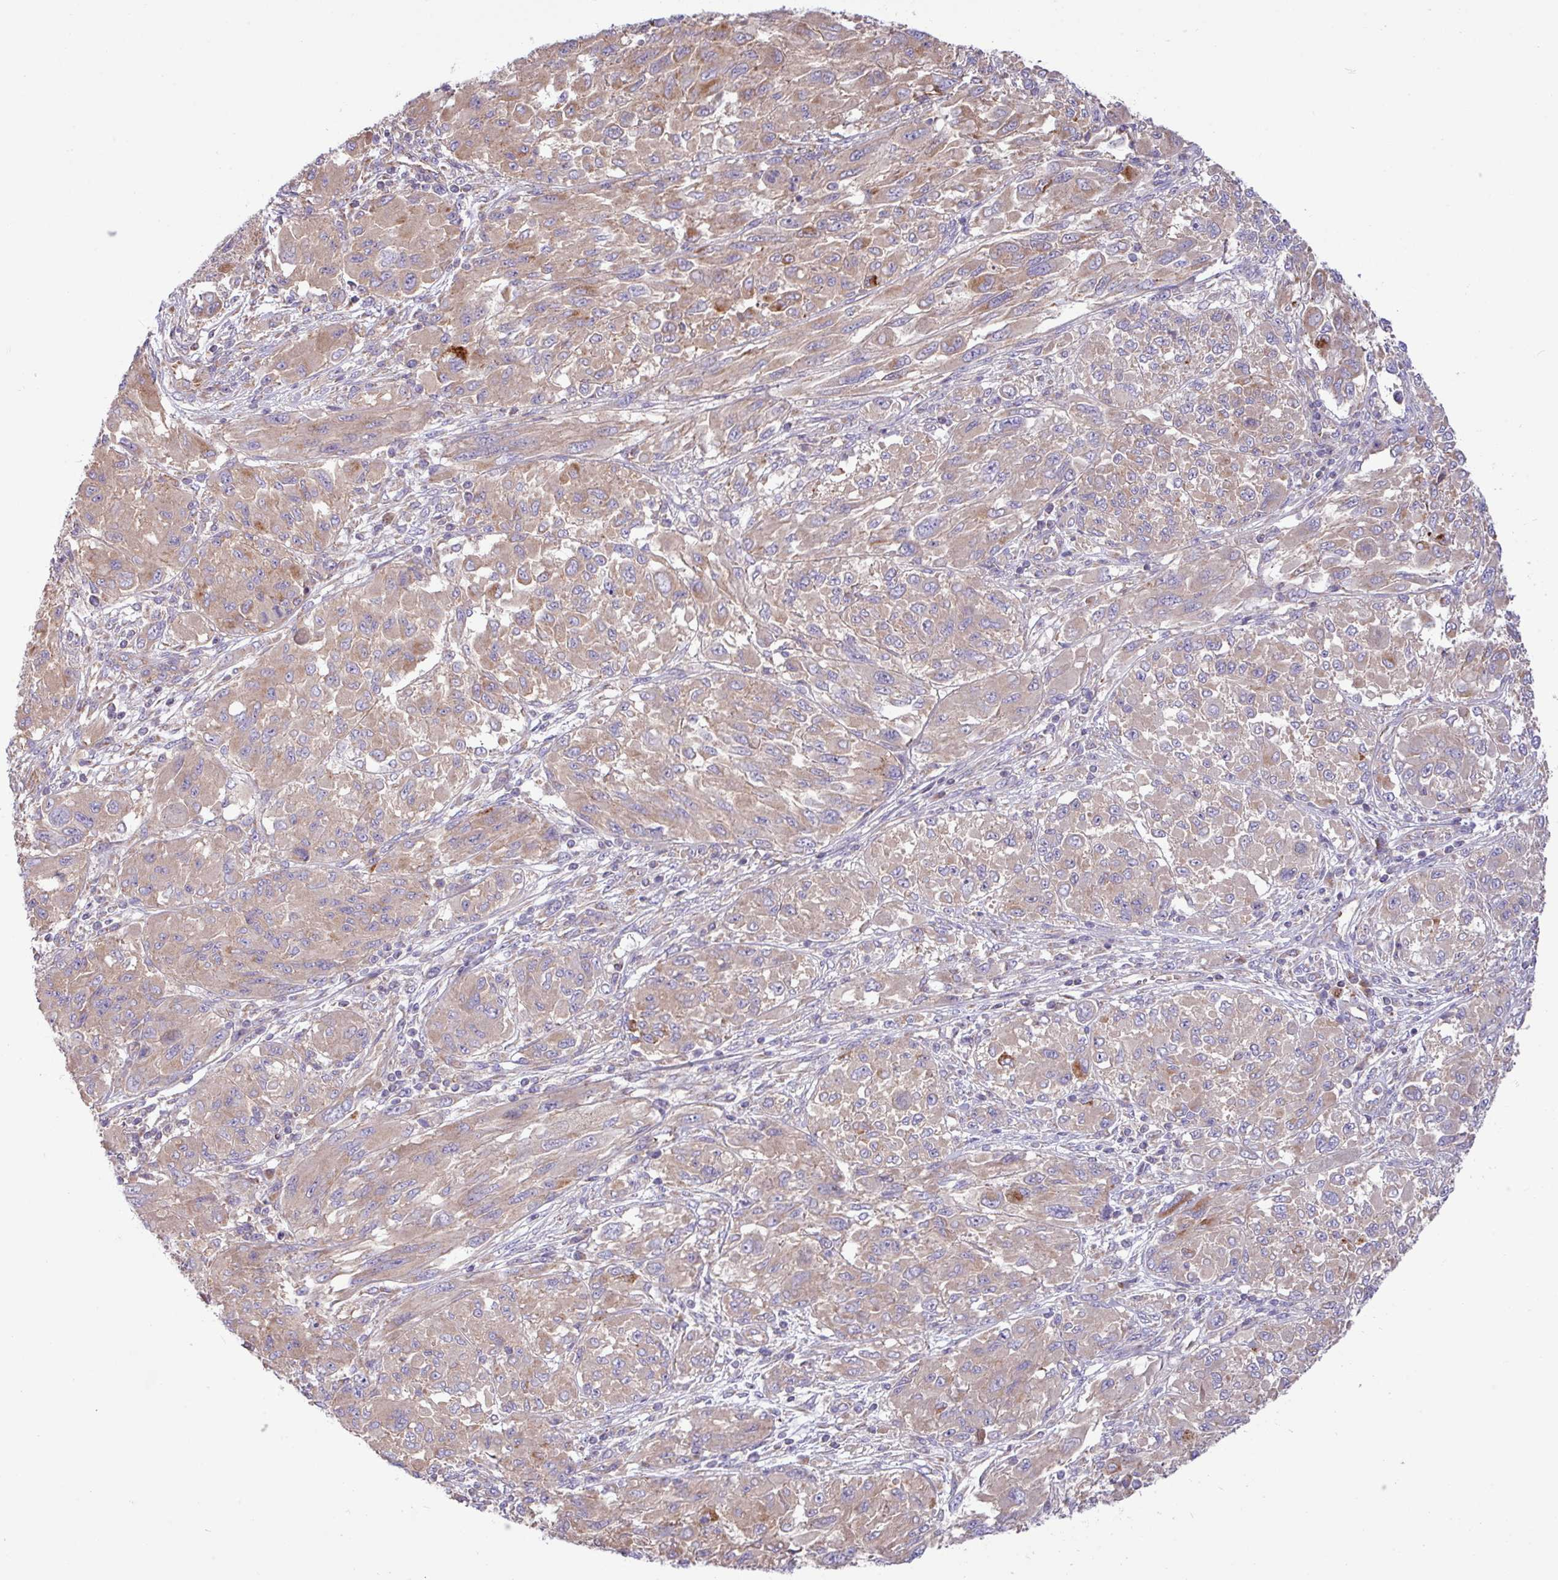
{"staining": {"intensity": "weak", "quantity": ">75%", "location": "cytoplasmic/membranous"}, "tissue": "melanoma", "cell_type": "Tumor cells", "image_type": "cancer", "snomed": [{"axis": "morphology", "description": "Malignant melanoma, NOS"}, {"axis": "topography", "description": "Skin"}], "caption": "Tumor cells reveal low levels of weak cytoplasmic/membranous staining in approximately >75% of cells in malignant melanoma.", "gene": "PPM1J", "patient": {"sex": "female", "age": 91}}